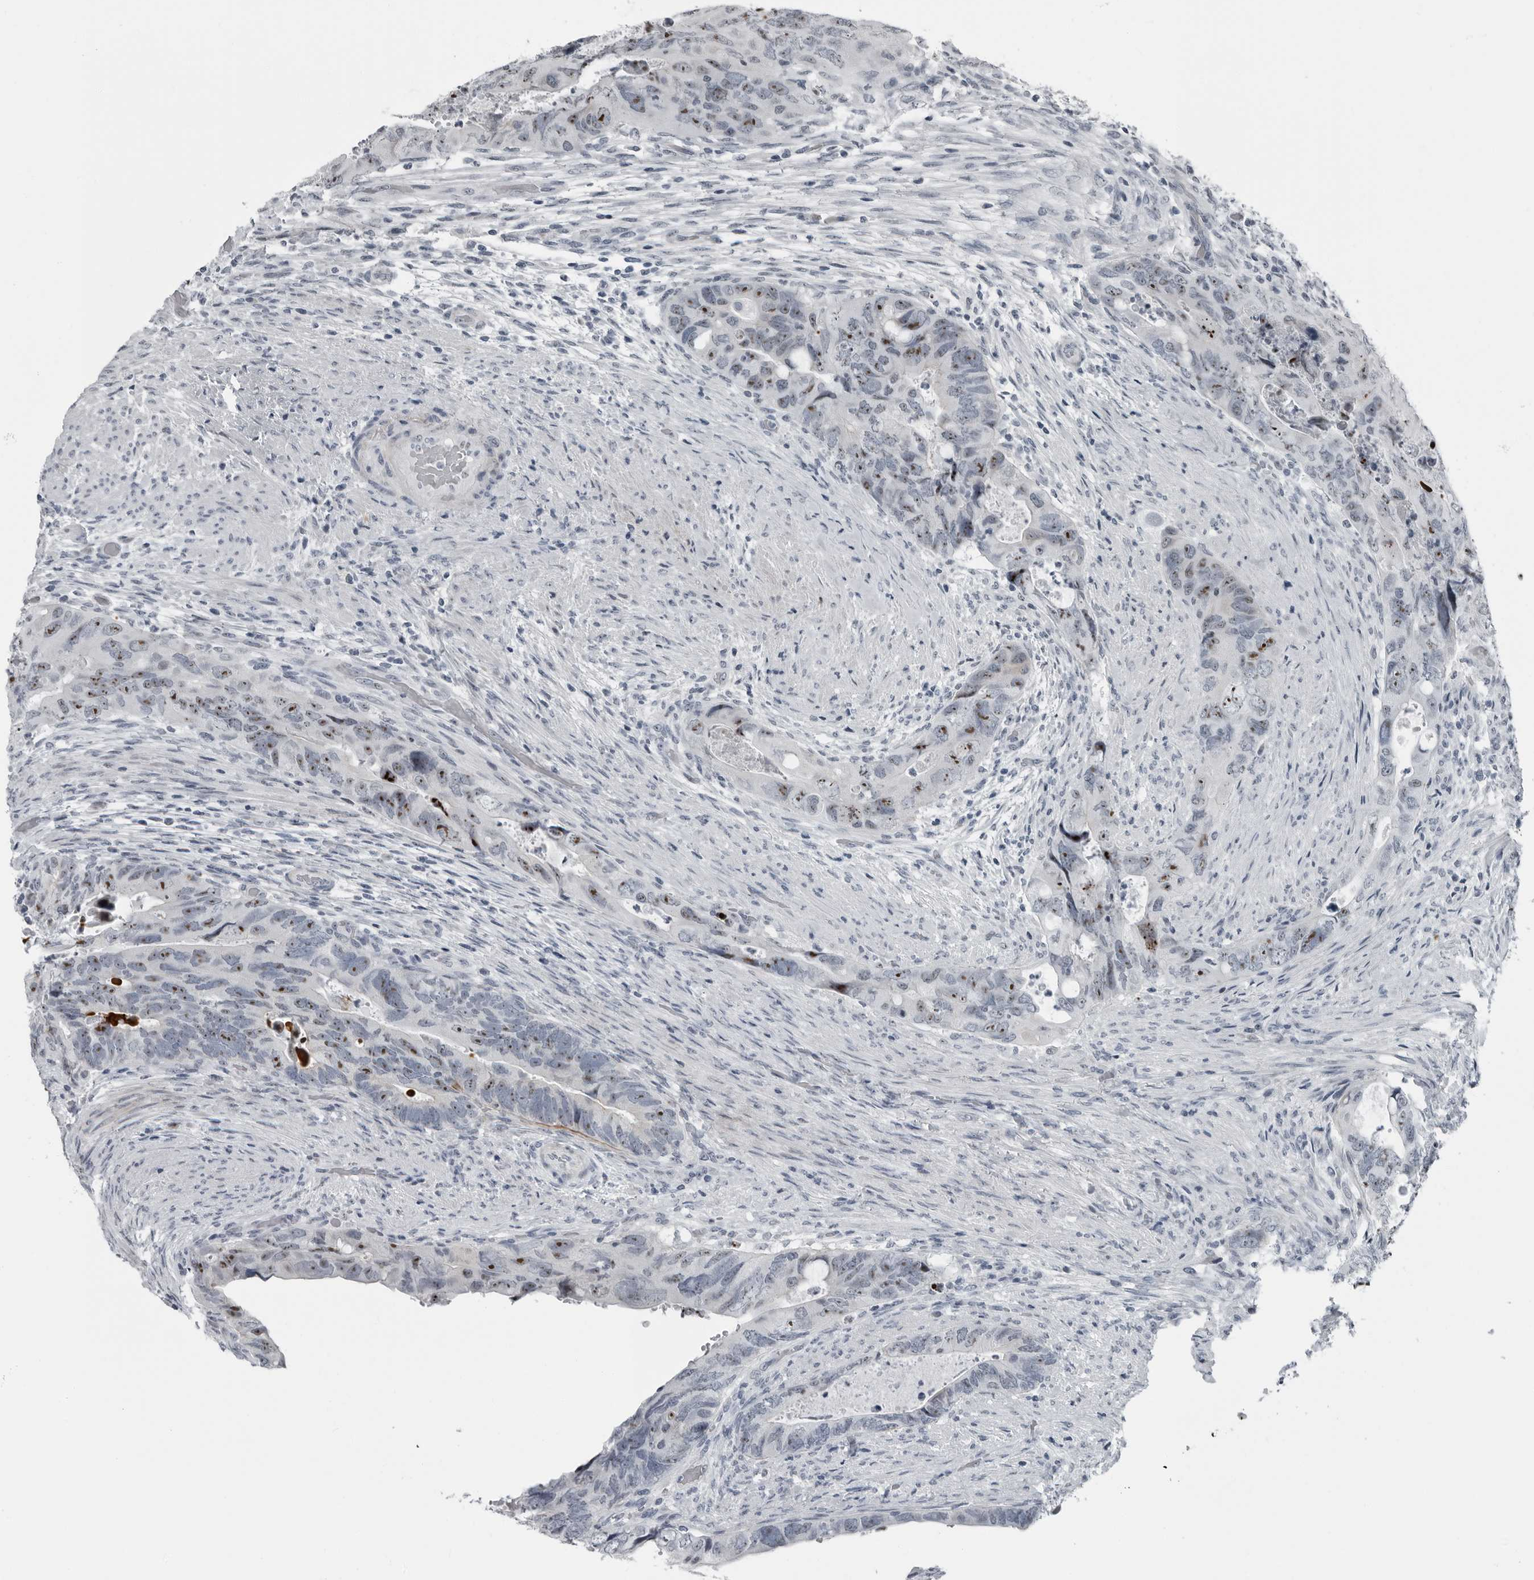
{"staining": {"intensity": "moderate", "quantity": ">75%", "location": "nuclear"}, "tissue": "colorectal cancer", "cell_type": "Tumor cells", "image_type": "cancer", "snomed": [{"axis": "morphology", "description": "Adenocarcinoma, NOS"}, {"axis": "topography", "description": "Rectum"}], "caption": "Immunohistochemical staining of human adenocarcinoma (colorectal) demonstrates moderate nuclear protein positivity in about >75% of tumor cells.", "gene": "PDCD11", "patient": {"sex": "male", "age": 63}}